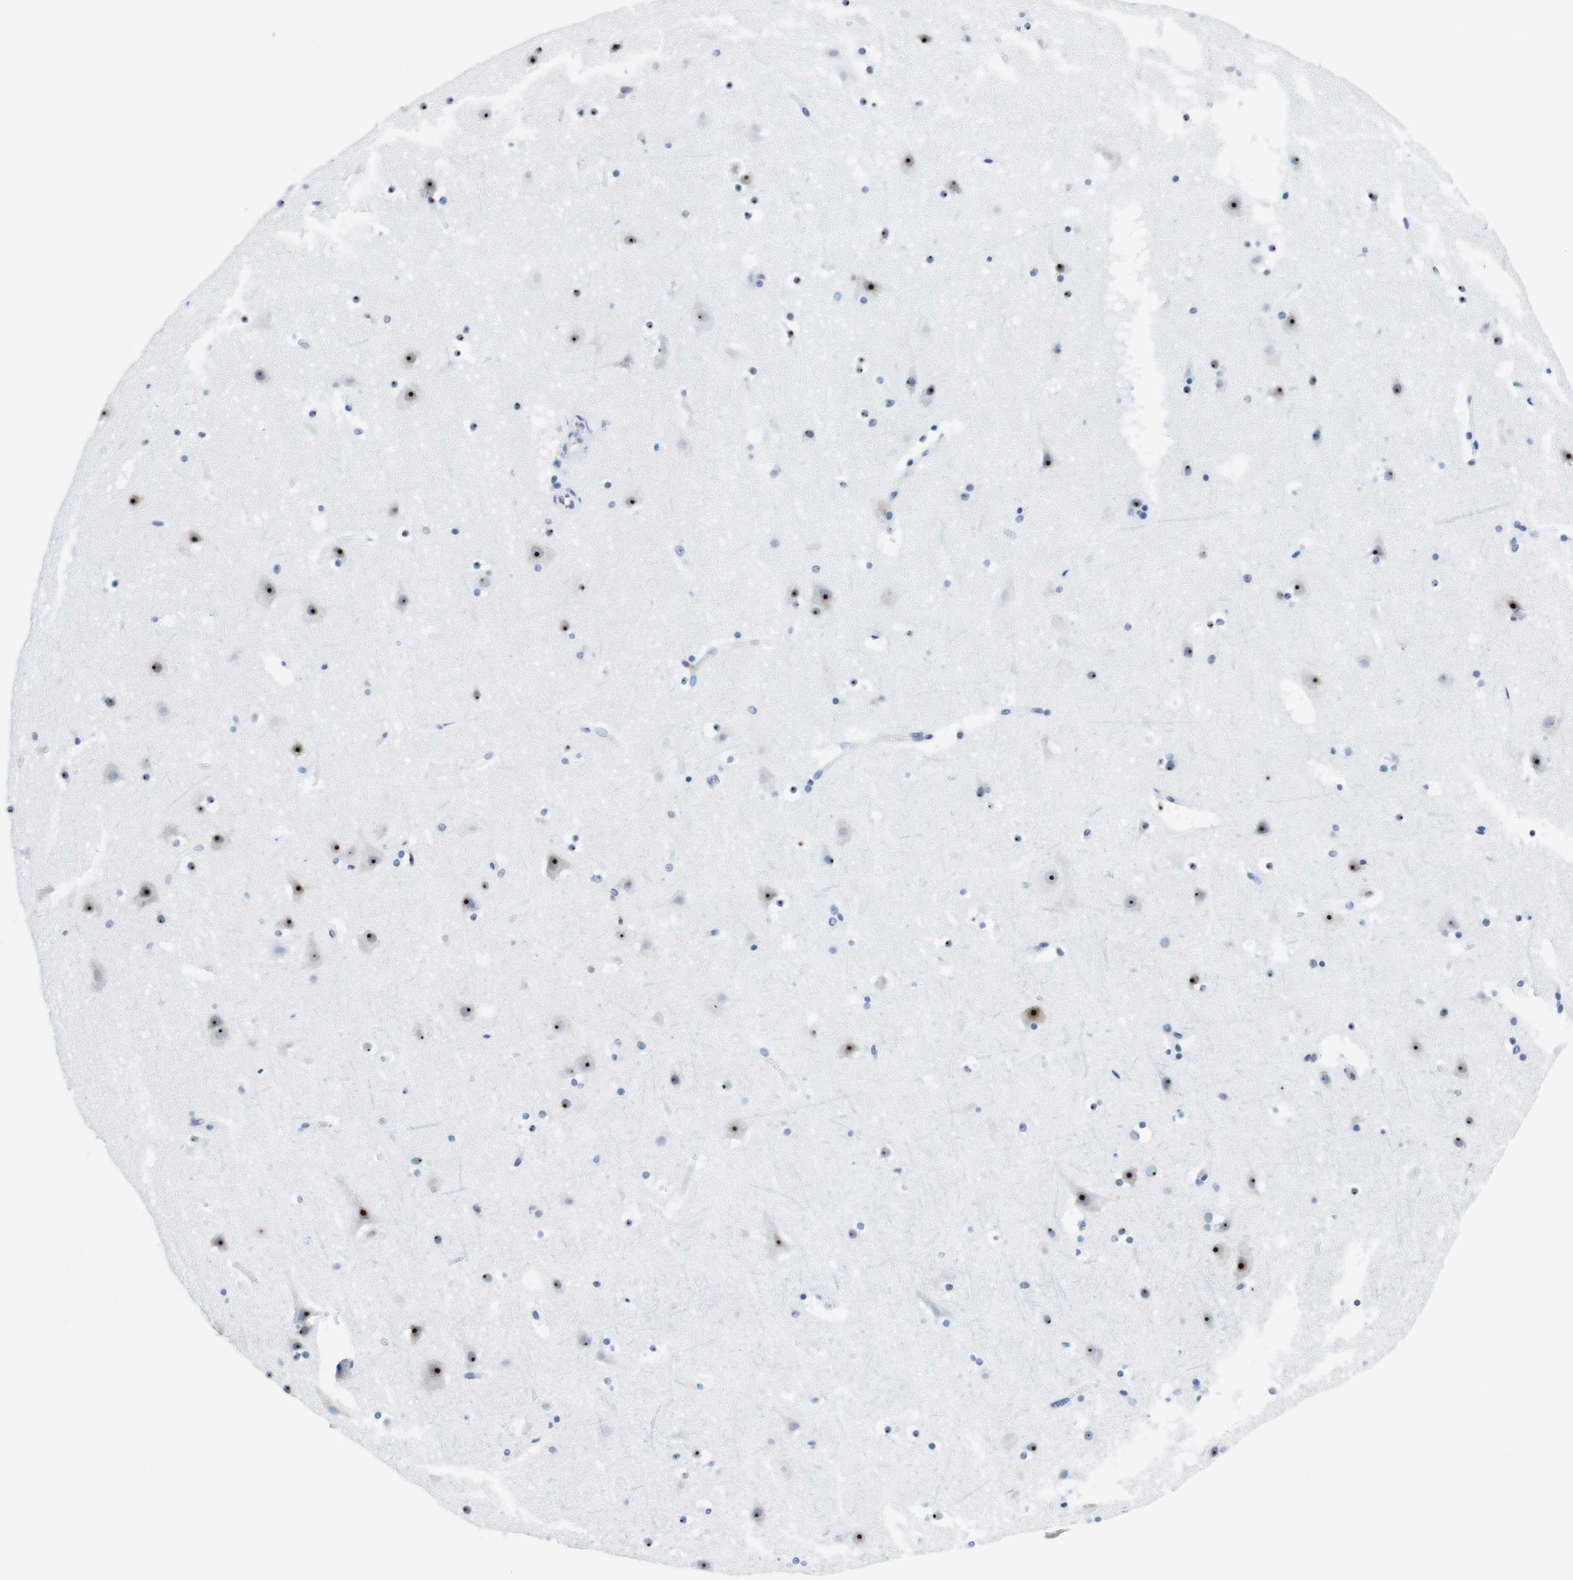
{"staining": {"intensity": "negative", "quantity": "none", "location": "none"}, "tissue": "cerebral cortex", "cell_type": "Endothelial cells", "image_type": "normal", "snomed": [{"axis": "morphology", "description": "Normal tissue, NOS"}, {"axis": "topography", "description": "Cerebral cortex"}], "caption": "Histopathology image shows no protein positivity in endothelial cells of benign cerebral cortex.", "gene": "NIFK", "patient": {"sex": "male", "age": 45}}